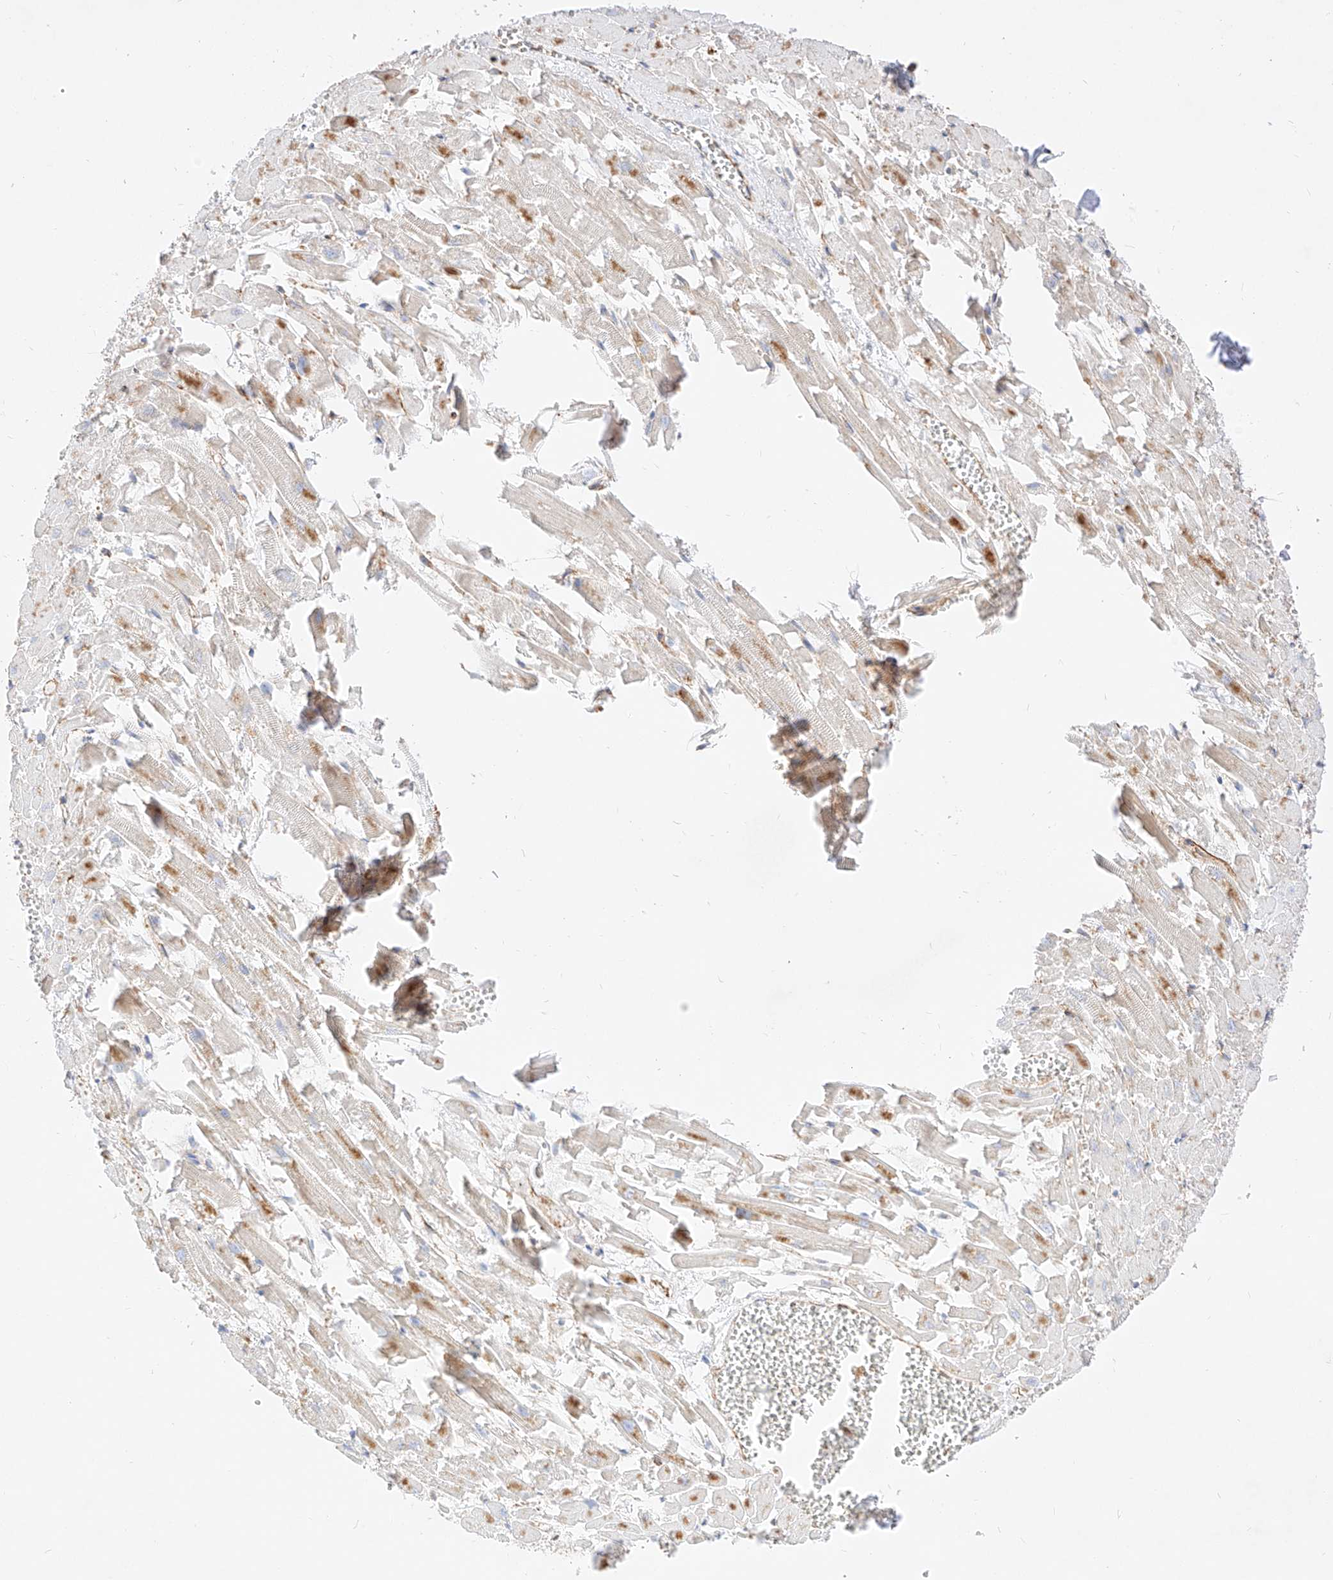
{"staining": {"intensity": "moderate", "quantity": "25%-75%", "location": "cytoplasmic/membranous"}, "tissue": "heart muscle", "cell_type": "Cardiomyocytes", "image_type": "normal", "snomed": [{"axis": "morphology", "description": "Normal tissue, NOS"}, {"axis": "topography", "description": "Heart"}], "caption": "IHC micrograph of benign heart muscle stained for a protein (brown), which exhibits medium levels of moderate cytoplasmic/membranous expression in about 25%-75% of cardiomyocytes.", "gene": "CSGALNACT2", "patient": {"sex": "female", "age": 64}}